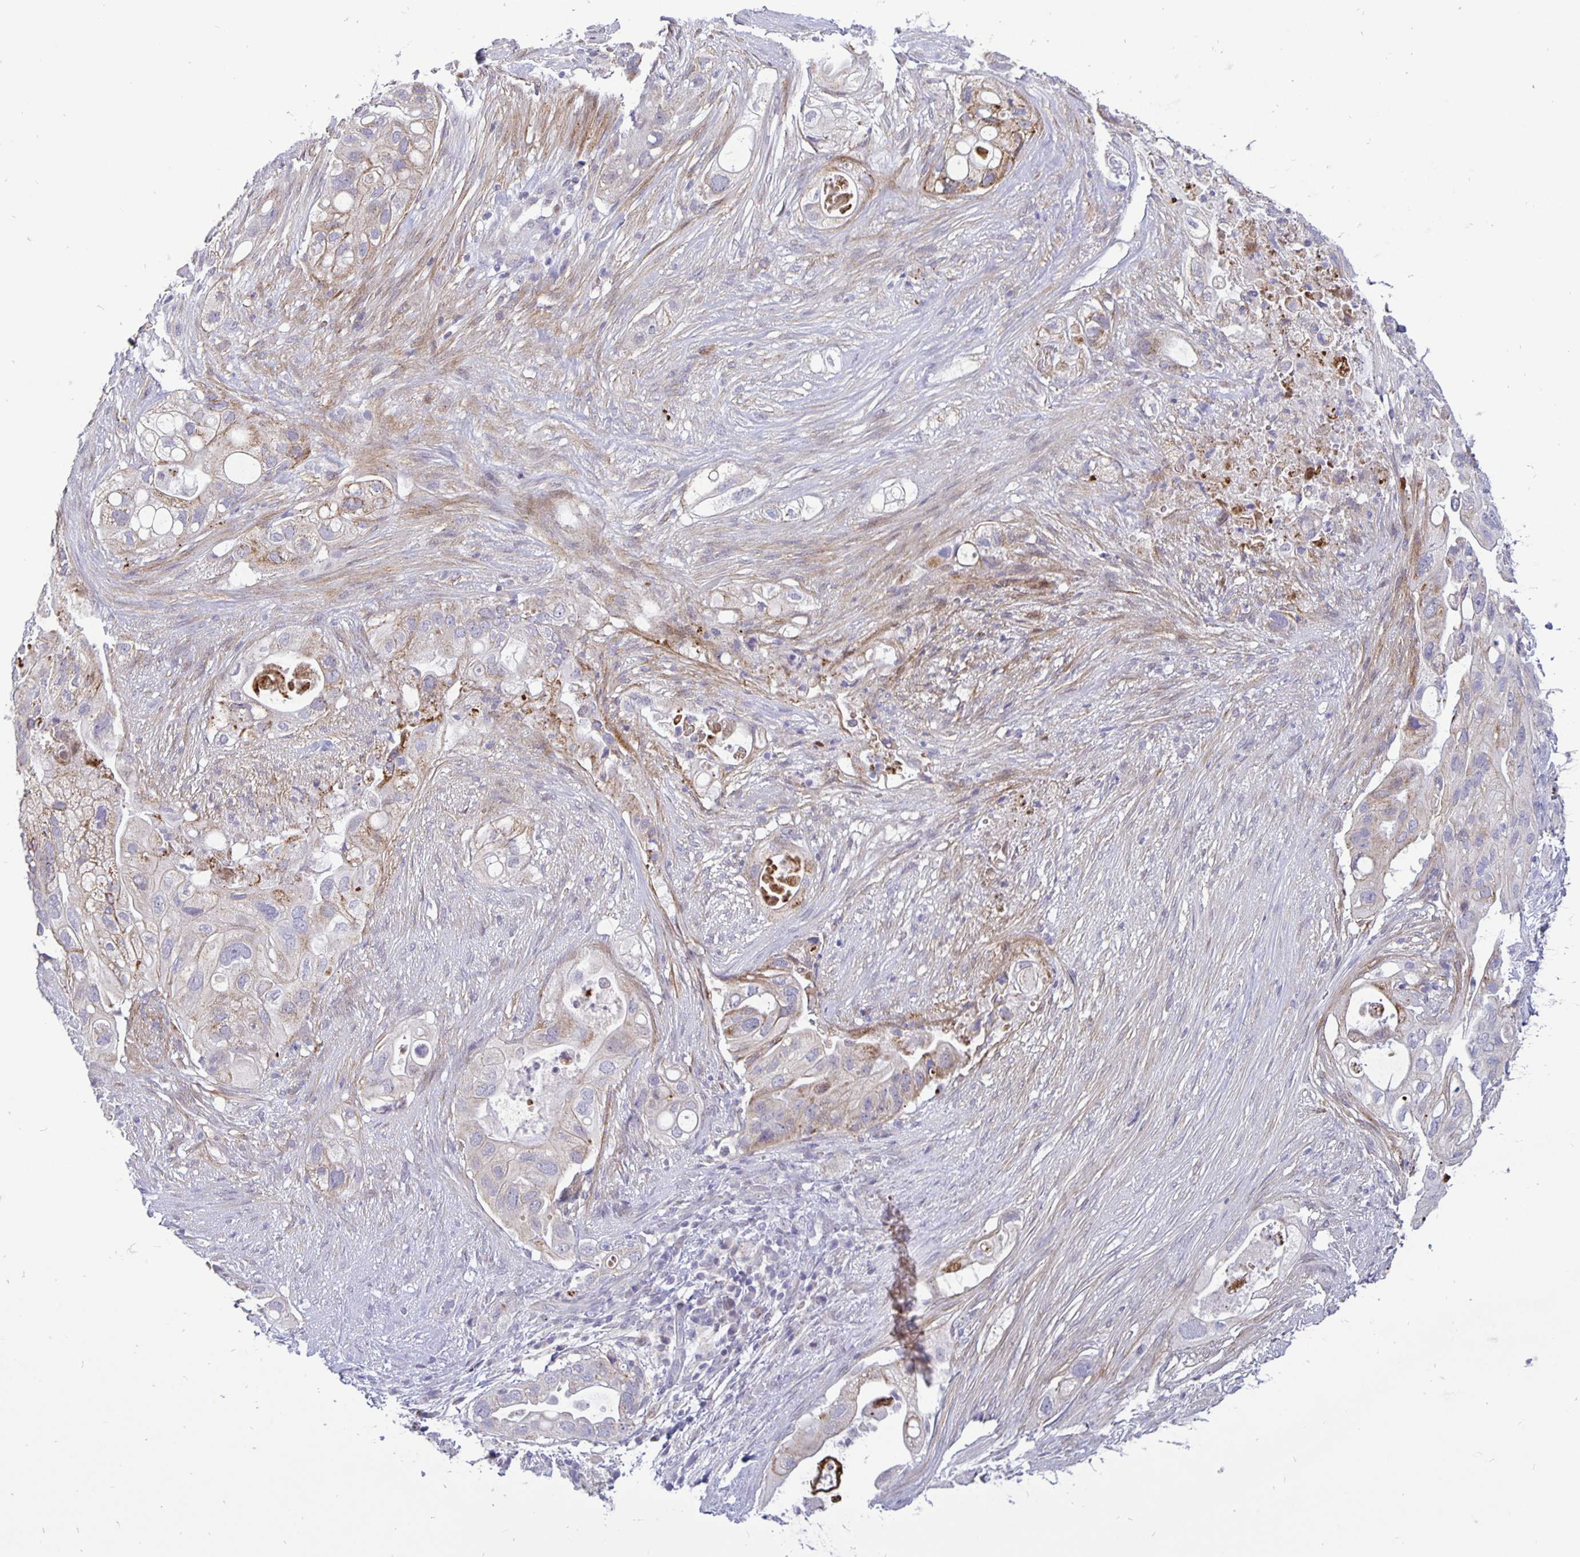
{"staining": {"intensity": "negative", "quantity": "none", "location": "none"}, "tissue": "pancreatic cancer", "cell_type": "Tumor cells", "image_type": "cancer", "snomed": [{"axis": "morphology", "description": "Adenocarcinoma, NOS"}, {"axis": "topography", "description": "Pancreas"}], "caption": "Tumor cells are negative for protein expression in human pancreatic adenocarcinoma.", "gene": "ERBB2", "patient": {"sex": "female", "age": 72}}